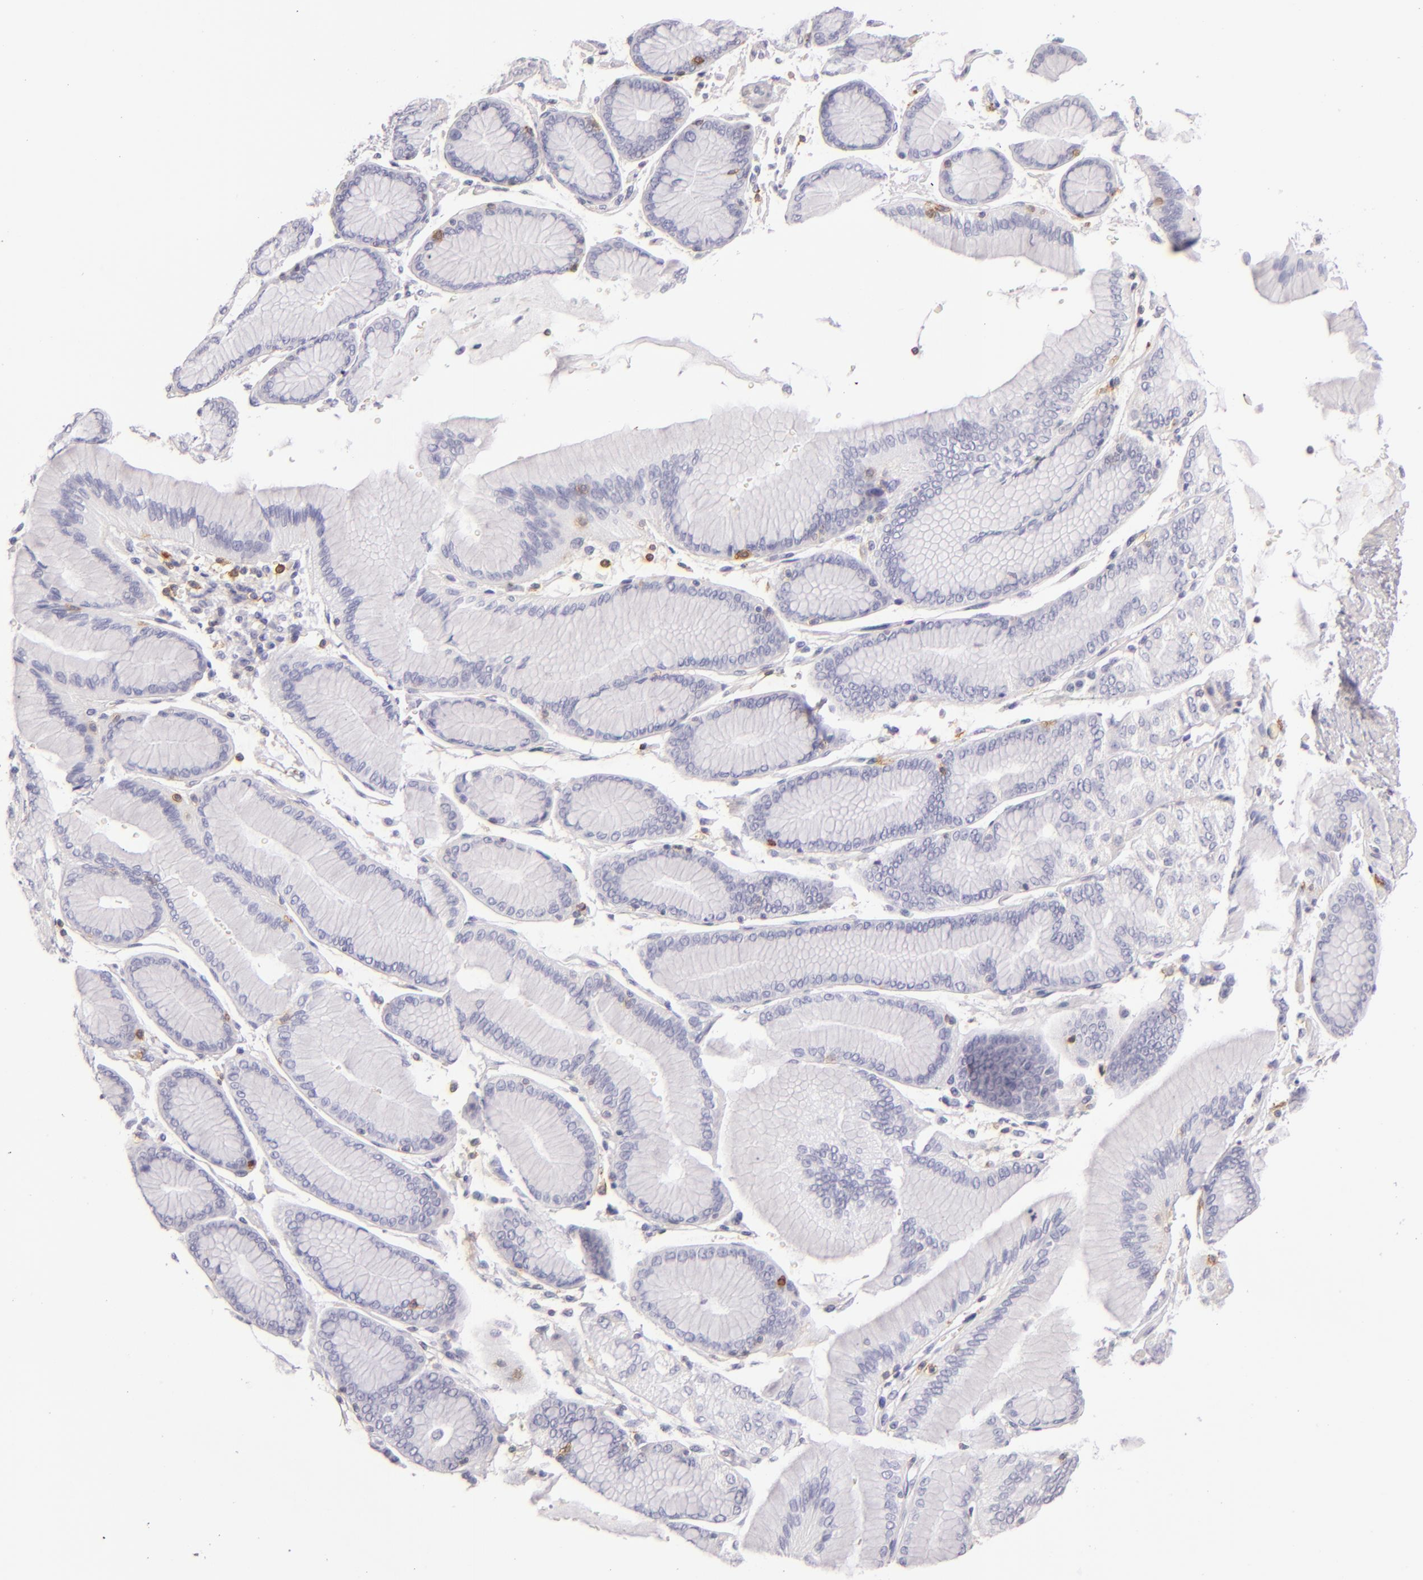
{"staining": {"intensity": "negative", "quantity": "none", "location": "none"}, "tissue": "stomach cancer", "cell_type": "Tumor cells", "image_type": "cancer", "snomed": [{"axis": "morphology", "description": "Adenocarcinoma, NOS"}, {"axis": "topography", "description": "Stomach, upper"}], "caption": "The image shows no staining of tumor cells in stomach cancer.", "gene": "LAT", "patient": {"sex": "female", "age": 50}}